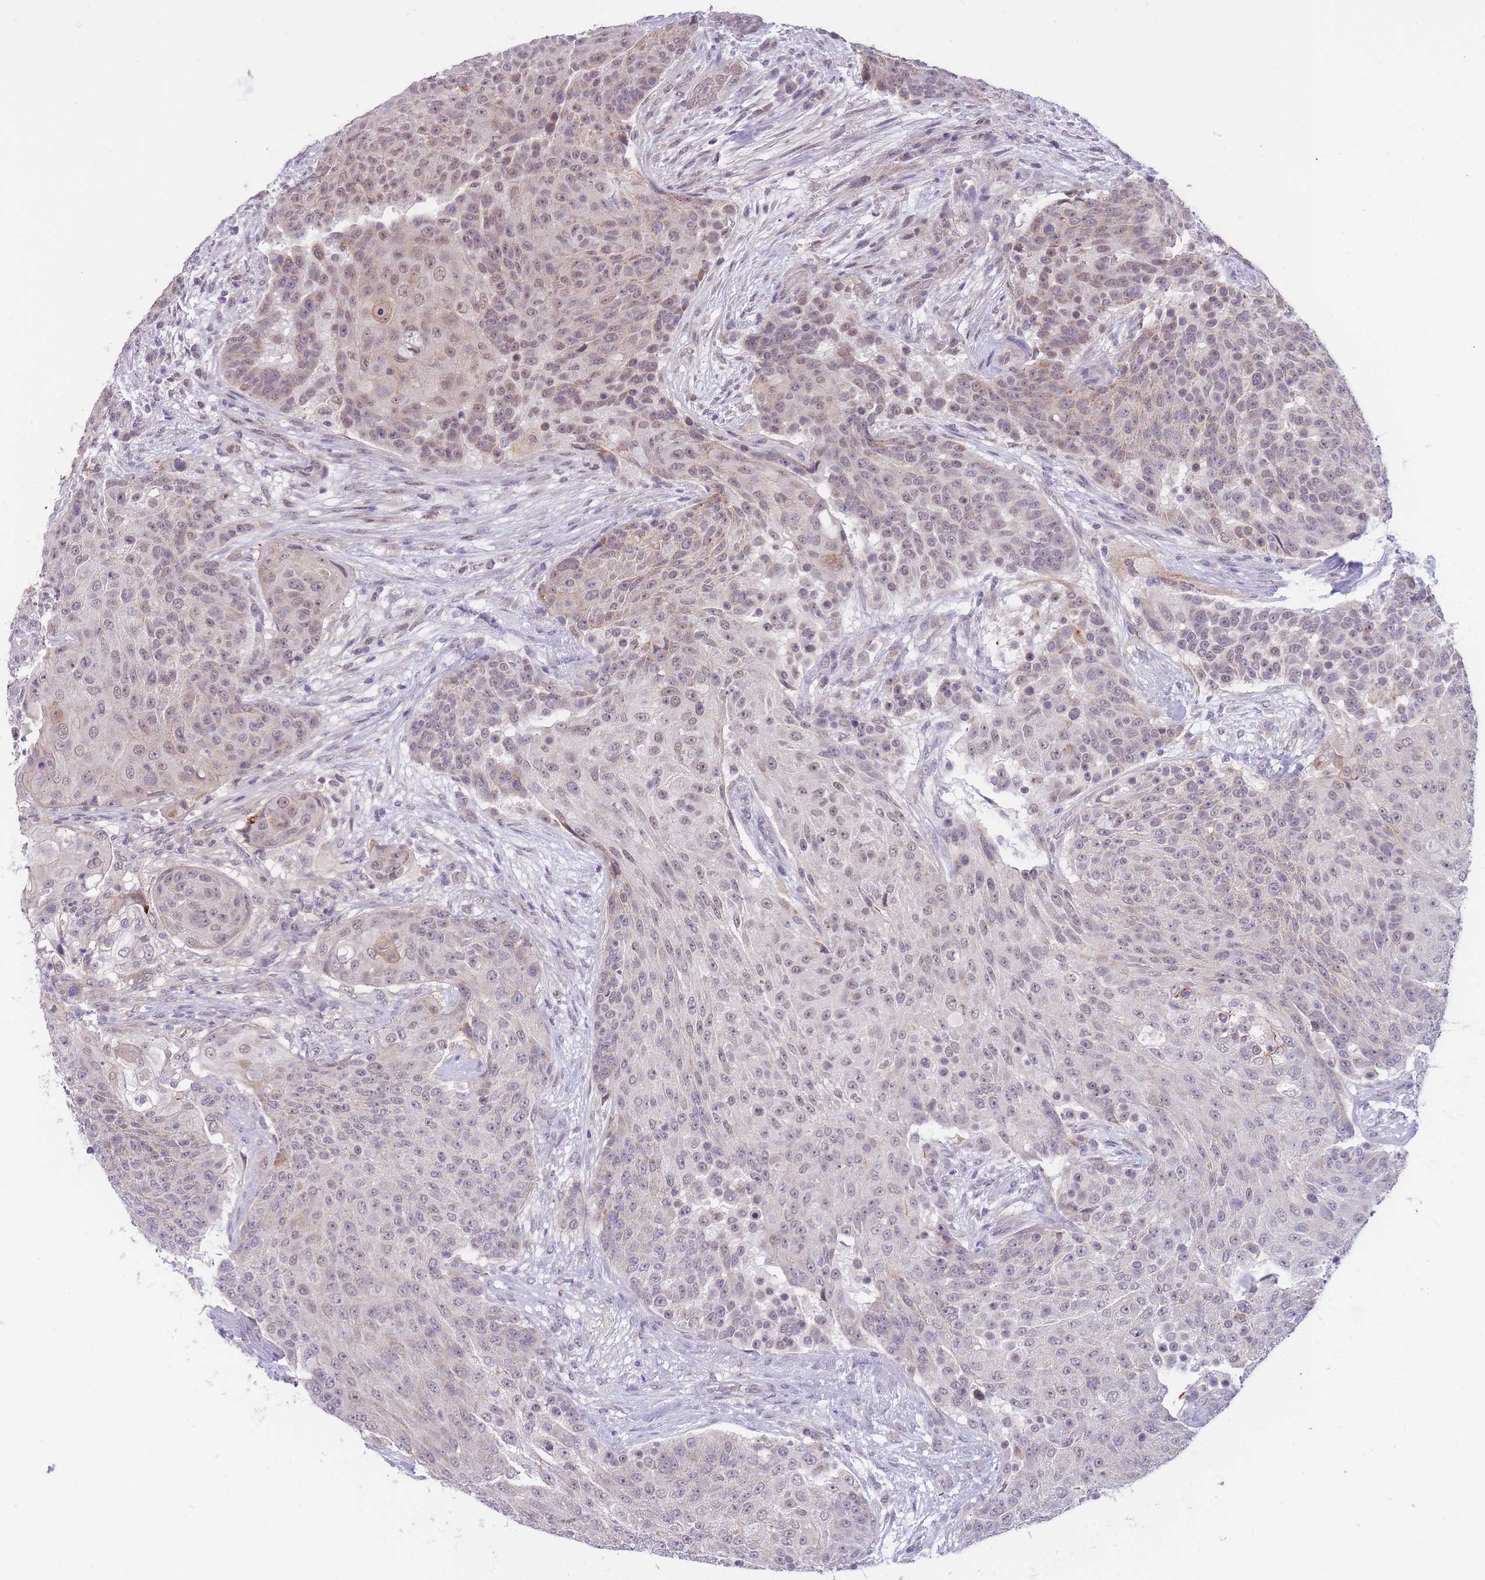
{"staining": {"intensity": "weak", "quantity": ">75%", "location": "nuclear"}, "tissue": "urothelial cancer", "cell_type": "Tumor cells", "image_type": "cancer", "snomed": [{"axis": "morphology", "description": "Urothelial carcinoma, High grade"}, {"axis": "topography", "description": "Urinary bladder"}], "caption": "Immunohistochemistry photomicrograph of human urothelial cancer stained for a protein (brown), which shows low levels of weak nuclear positivity in about >75% of tumor cells.", "gene": "GOLGA6L25", "patient": {"sex": "female", "age": 63}}